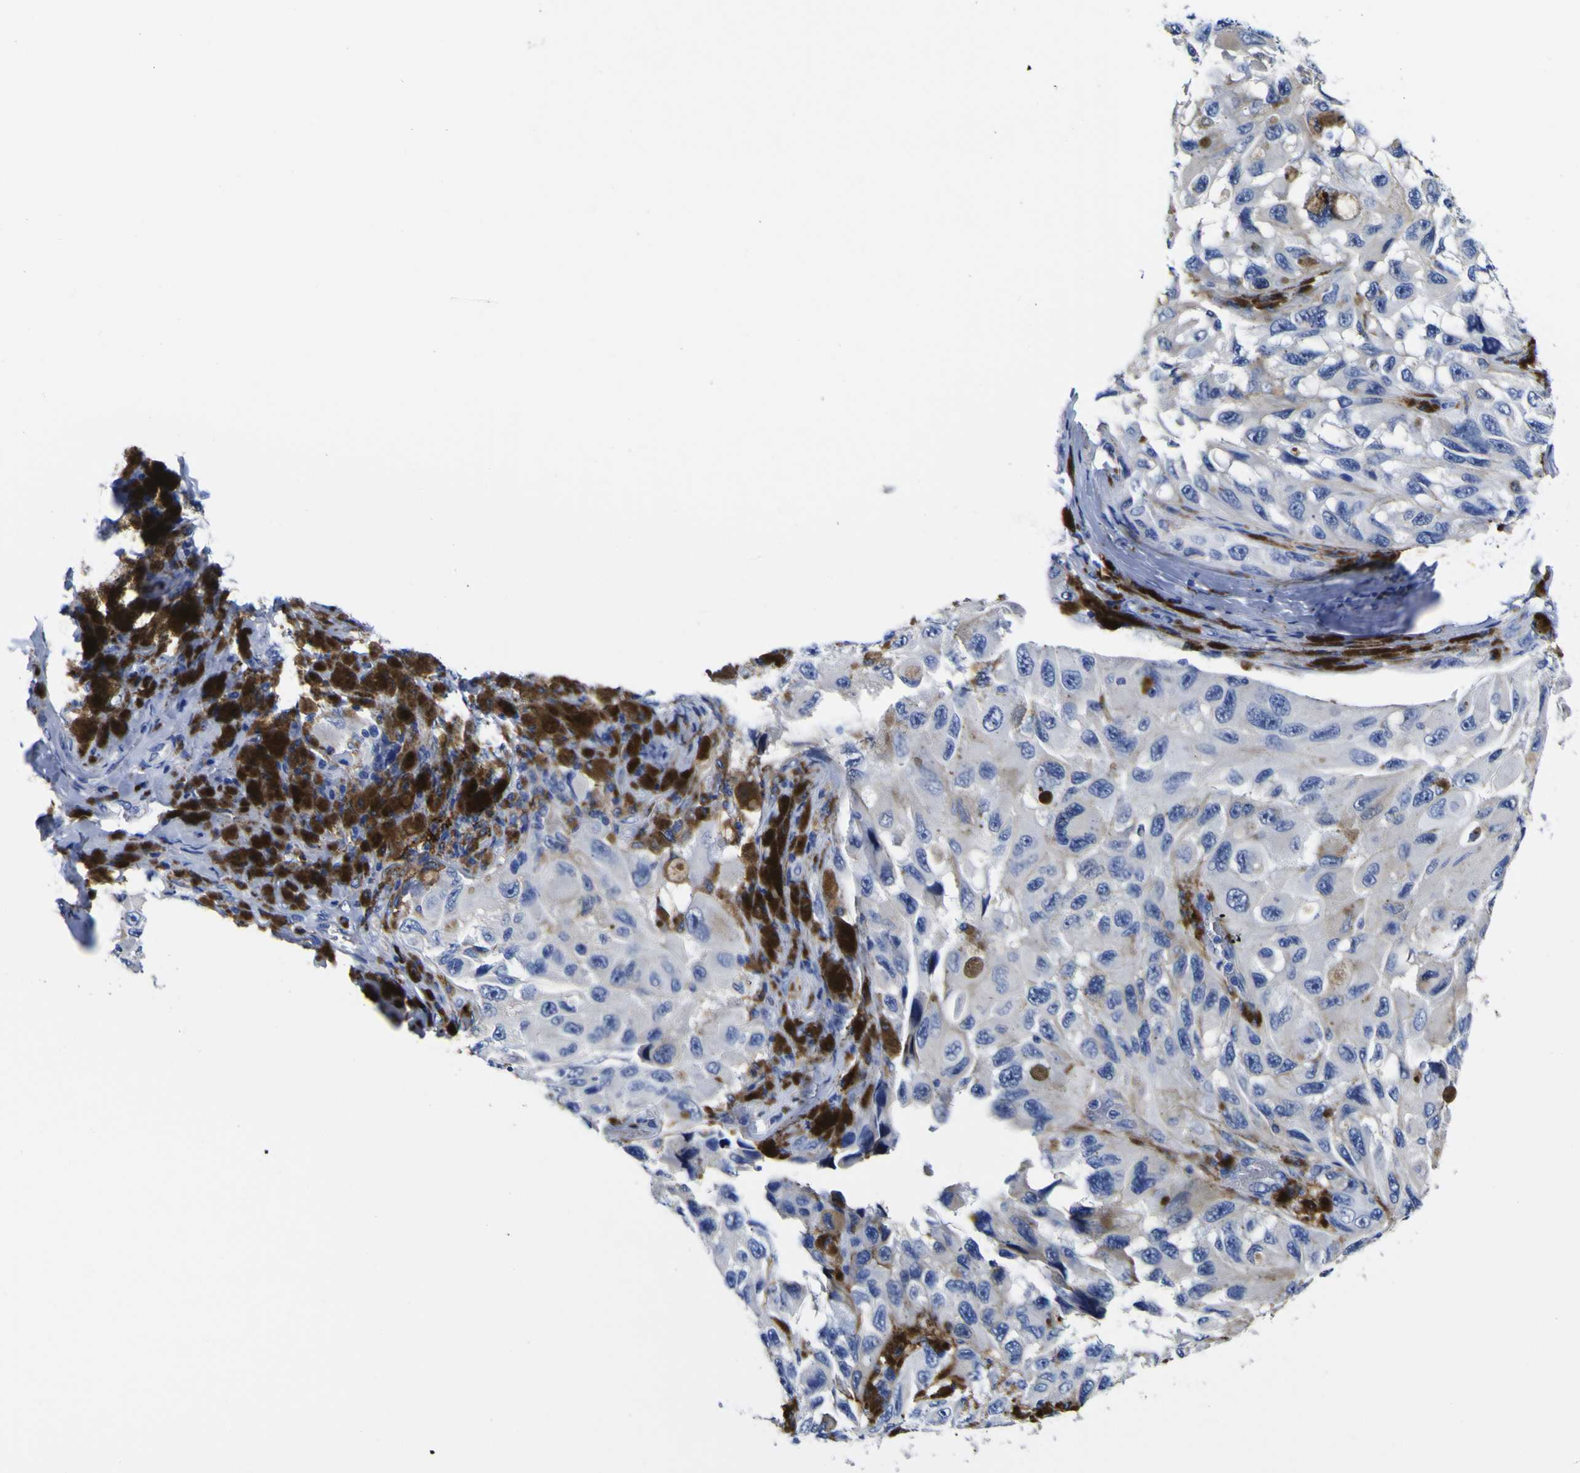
{"staining": {"intensity": "negative", "quantity": "none", "location": "none"}, "tissue": "melanoma", "cell_type": "Tumor cells", "image_type": "cancer", "snomed": [{"axis": "morphology", "description": "Malignant melanoma, NOS"}, {"axis": "topography", "description": "Skin"}], "caption": "The IHC photomicrograph has no significant expression in tumor cells of malignant melanoma tissue. (Stains: DAB IHC with hematoxylin counter stain, Microscopy: brightfield microscopy at high magnification).", "gene": "HLA-DQA1", "patient": {"sex": "female", "age": 73}}